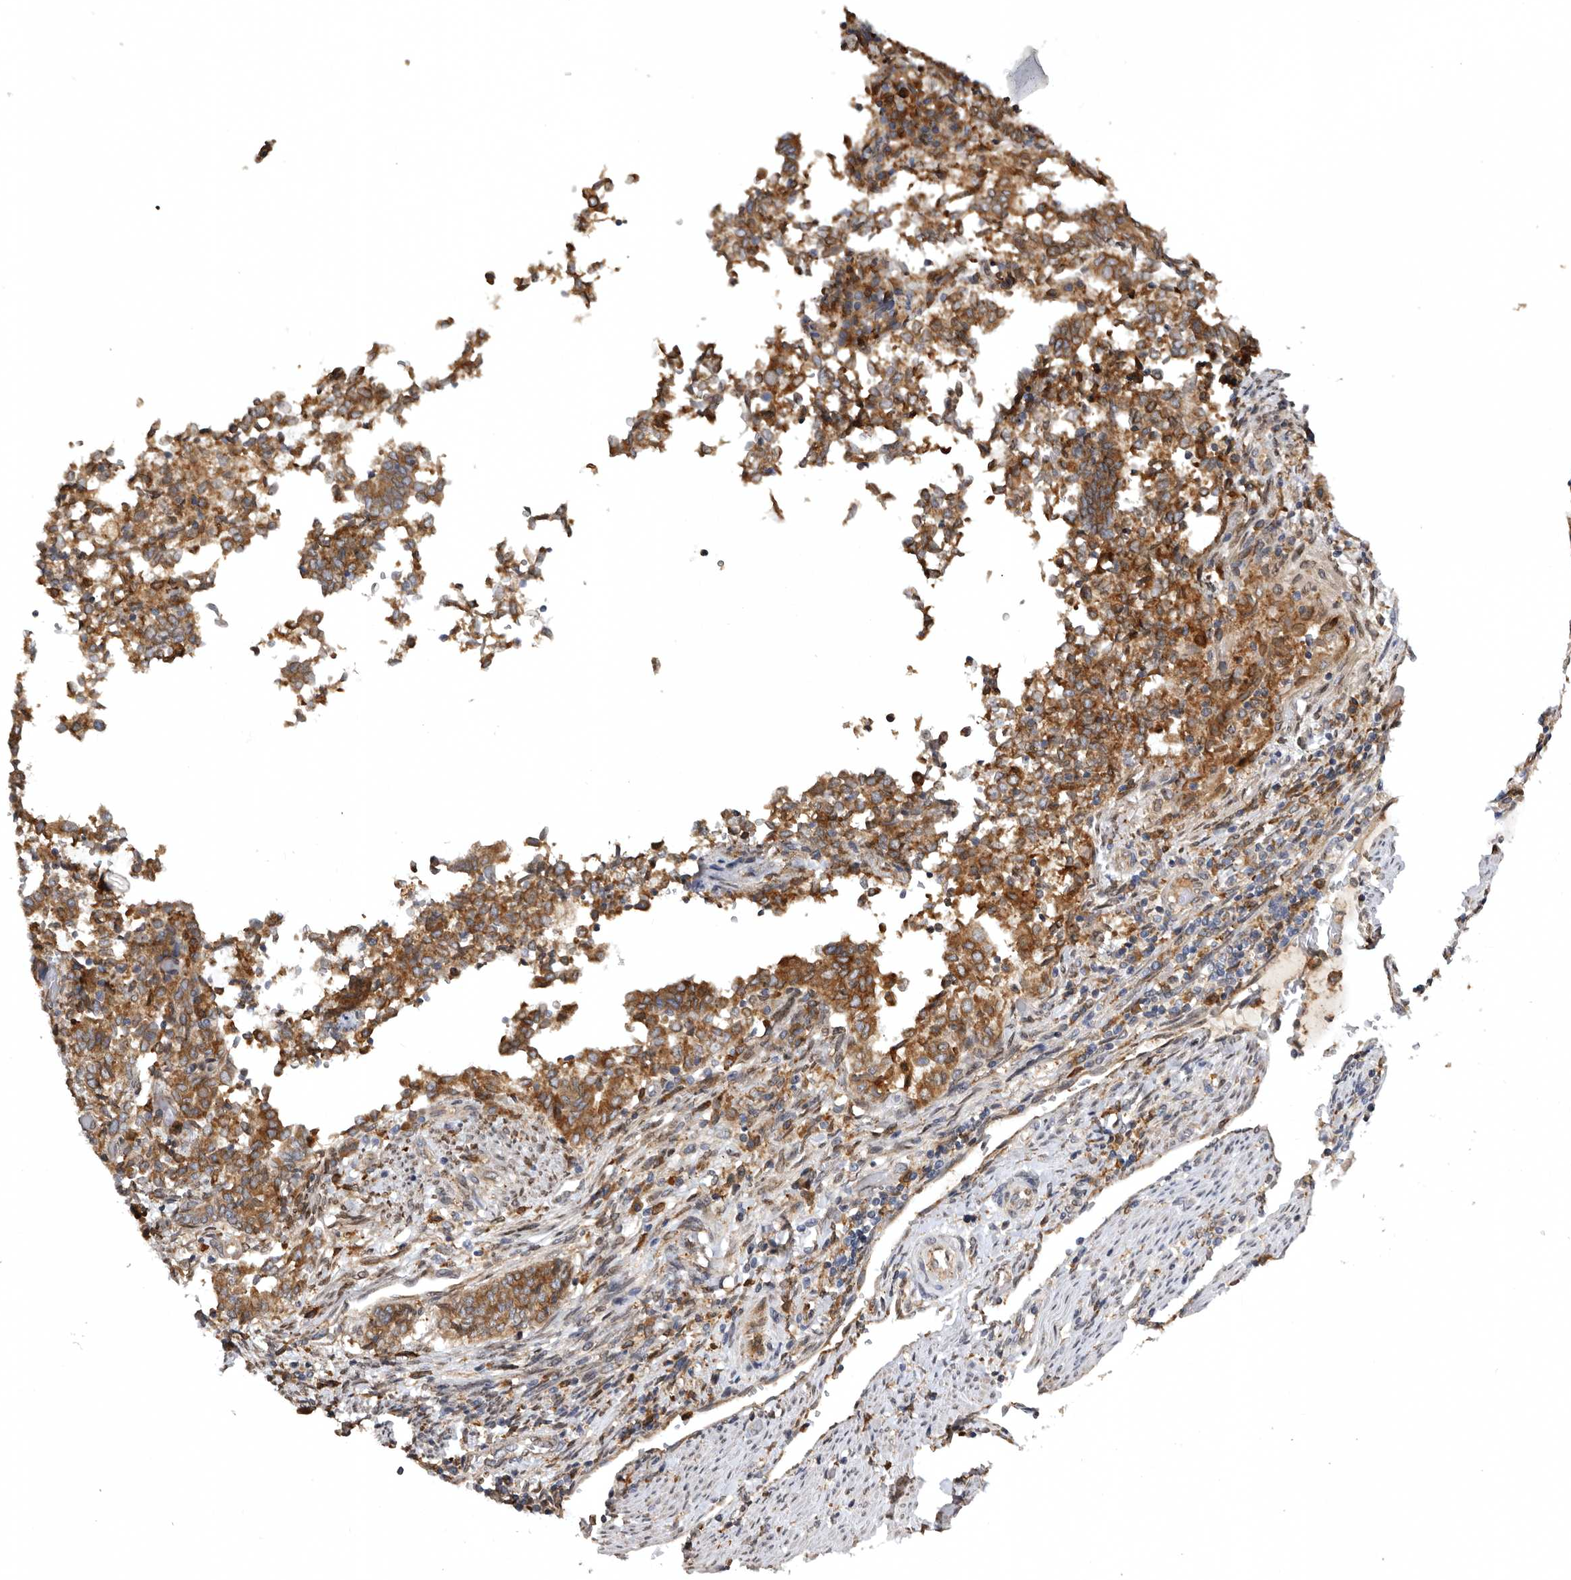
{"staining": {"intensity": "moderate", "quantity": ">75%", "location": "cytoplasmic/membranous"}, "tissue": "endometrial cancer", "cell_type": "Tumor cells", "image_type": "cancer", "snomed": [{"axis": "morphology", "description": "Adenocarcinoma, NOS"}, {"axis": "topography", "description": "Endometrium"}], "caption": "IHC (DAB) staining of human endometrial adenocarcinoma reveals moderate cytoplasmic/membranous protein positivity in about >75% of tumor cells.", "gene": "INKA2", "patient": {"sex": "female", "age": 80}}